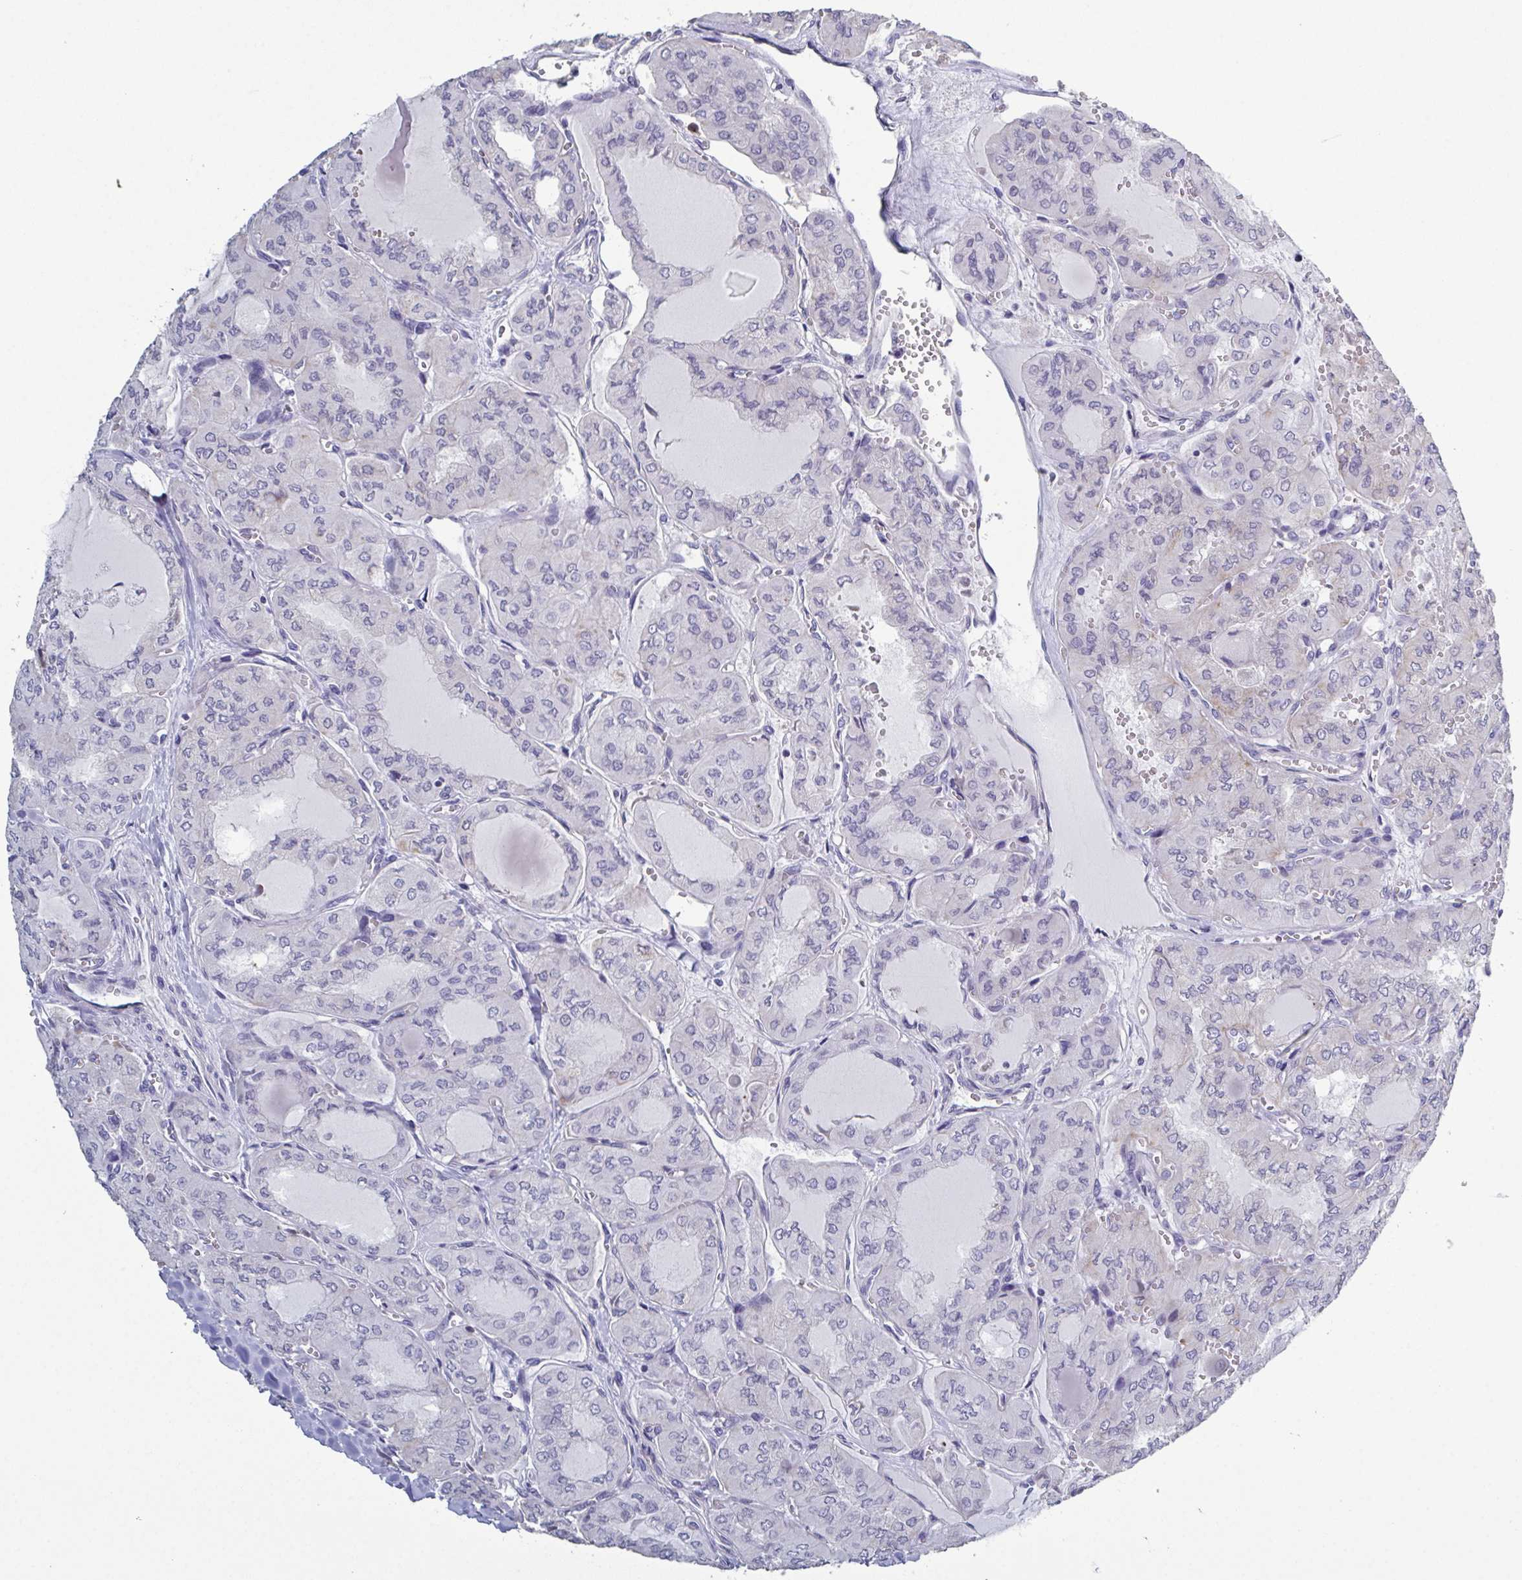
{"staining": {"intensity": "negative", "quantity": "none", "location": "none"}, "tissue": "thyroid cancer", "cell_type": "Tumor cells", "image_type": "cancer", "snomed": [{"axis": "morphology", "description": "Papillary adenocarcinoma, NOS"}, {"axis": "topography", "description": "Thyroid gland"}], "caption": "A micrograph of papillary adenocarcinoma (thyroid) stained for a protein shows no brown staining in tumor cells. The staining was performed using DAB (3,3'-diaminobenzidine) to visualize the protein expression in brown, while the nuclei were stained in blue with hematoxylin (Magnification: 20x).", "gene": "GLDC", "patient": {"sex": "male", "age": 20}}